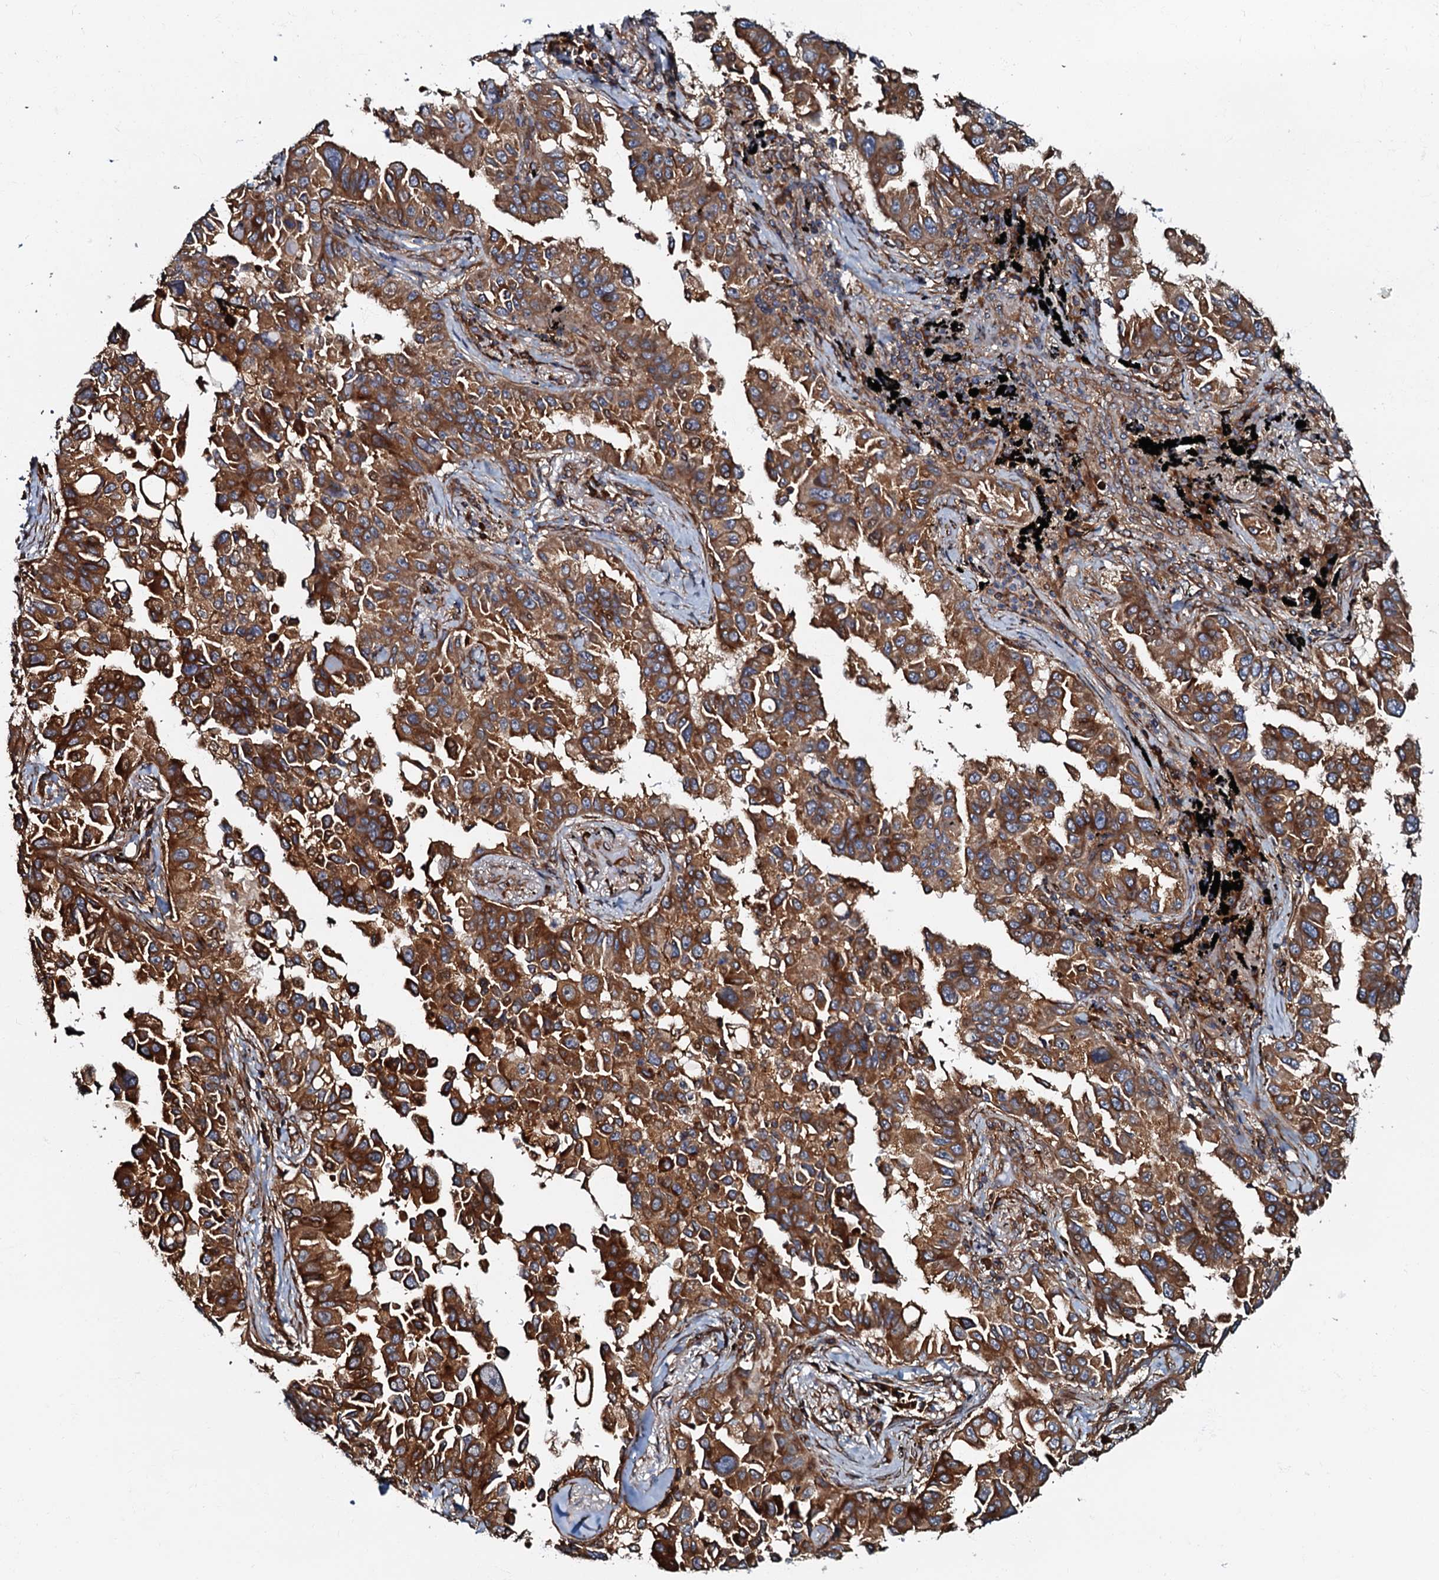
{"staining": {"intensity": "strong", "quantity": ">75%", "location": "cytoplasmic/membranous"}, "tissue": "lung cancer", "cell_type": "Tumor cells", "image_type": "cancer", "snomed": [{"axis": "morphology", "description": "Adenocarcinoma, NOS"}, {"axis": "topography", "description": "Lung"}], "caption": "Human adenocarcinoma (lung) stained for a protein (brown) demonstrates strong cytoplasmic/membranous positive expression in approximately >75% of tumor cells.", "gene": "BLOC1S6", "patient": {"sex": "female", "age": 67}}